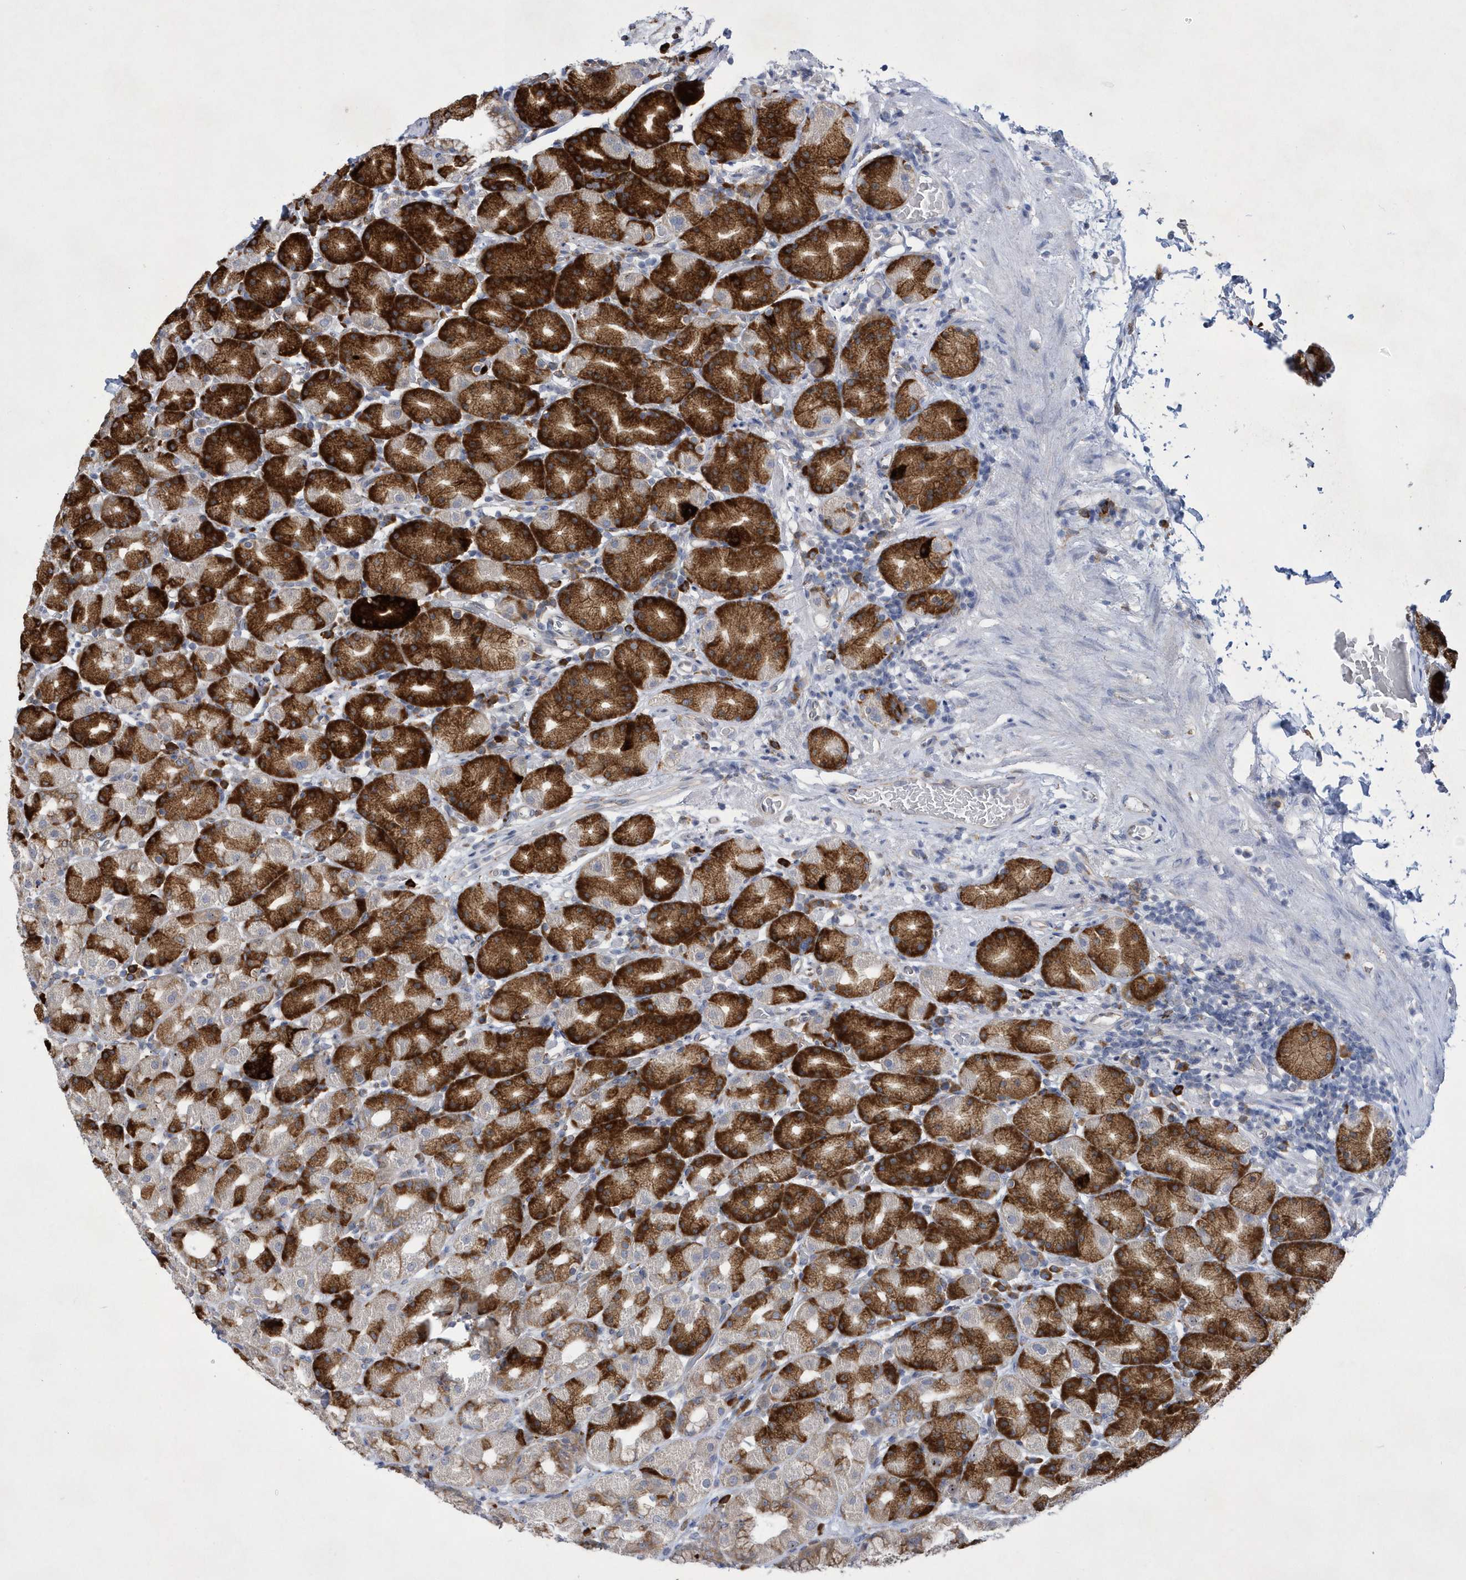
{"staining": {"intensity": "strong", "quantity": "25%-75%", "location": "cytoplasmic/membranous"}, "tissue": "stomach", "cell_type": "Glandular cells", "image_type": "normal", "snomed": [{"axis": "morphology", "description": "Normal tissue, NOS"}, {"axis": "topography", "description": "Stomach, upper"}], "caption": "Benign stomach shows strong cytoplasmic/membranous staining in approximately 25%-75% of glandular cells.", "gene": "MED31", "patient": {"sex": "male", "age": 68}}